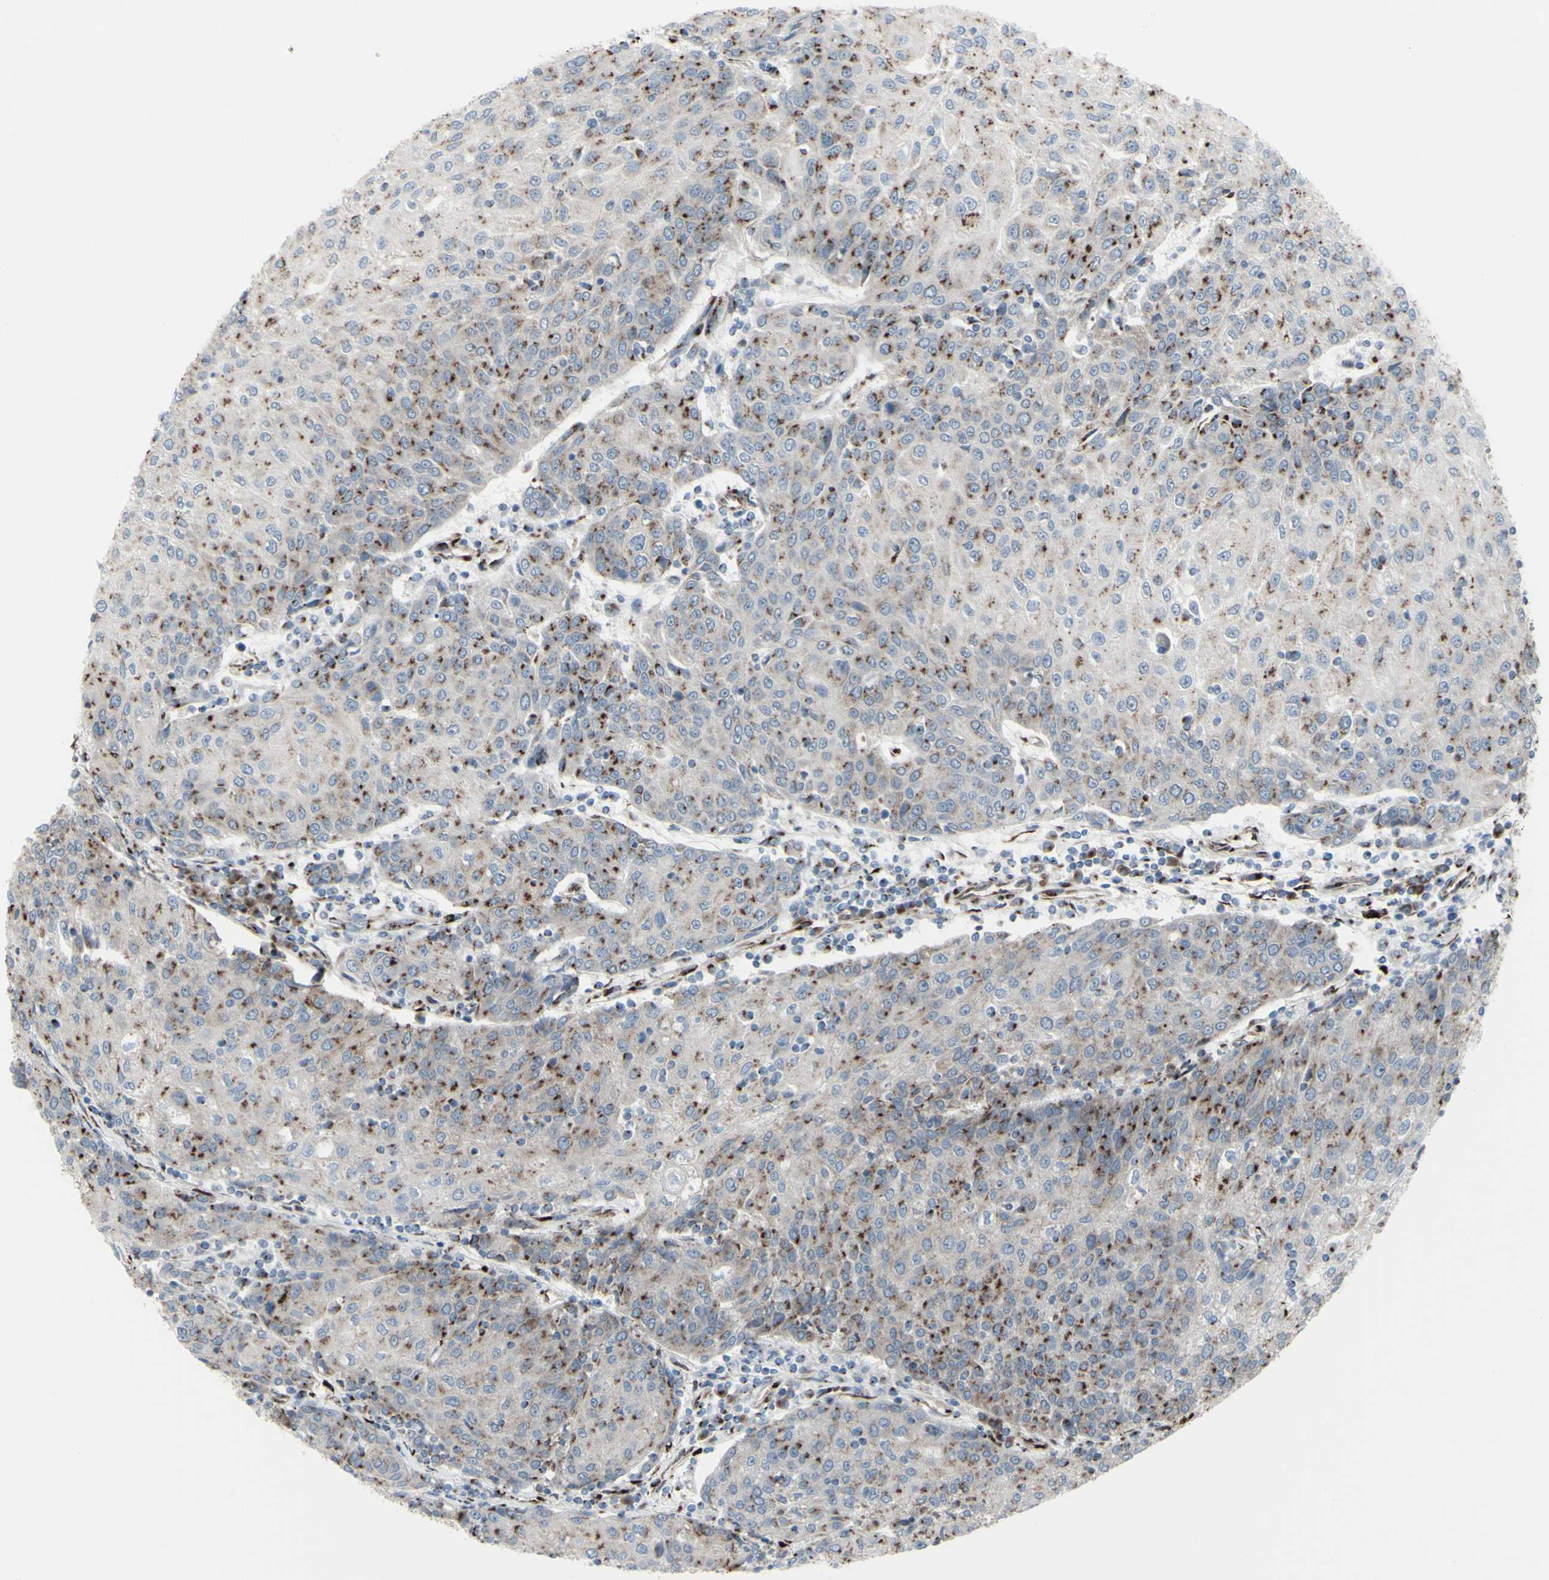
{"staining": {"intensity": "strong", "quantity": "25%-75%", "location": "cytoplasmic/membranous"}, "tissue": "urothelial cancer", "cell_type": "Tumor cells", "image_type": "cancer", "snomed": [{"axis": "morphology", "description": "Urothelial carcinoma, High grade"}, {"axis": "topography", "description": "Urinary bladder"}], "caption": "Tumor cells show strong cytoplasmic/membranous staining in about 25%-75% of cells in urothelial cancer.", "gene": "GLG1", "patient": {"sex": "female", "age": 85}}